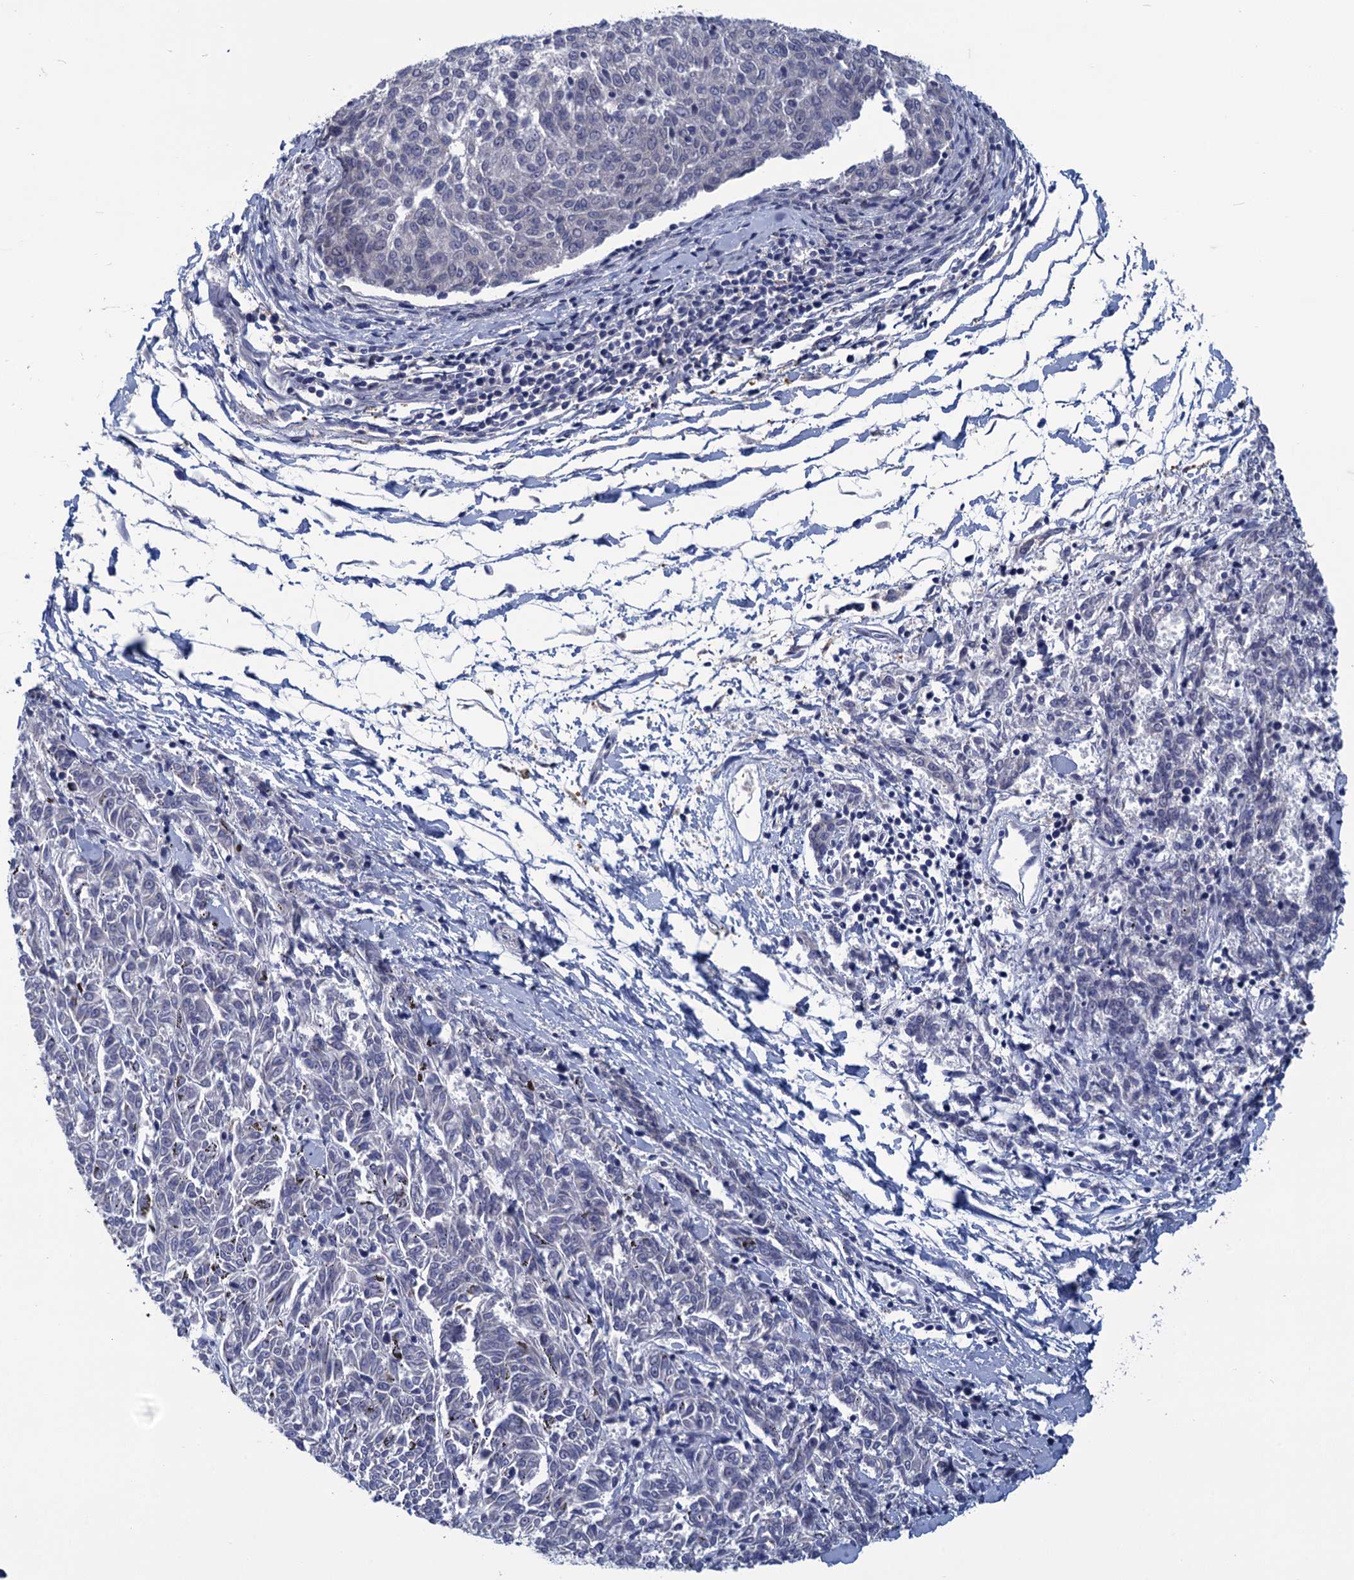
{"staining": {"intensity": "negative", "quantity": "none", "location": "none"}, "tissue": "melanoma", "cell_type": "Tumor cells", "image_type": "cancer", "snomed": [{"axis": "morphology", "description": "Malignant melanoma, NOS"}, {"axis": "topography", "description": "Skin"}], "caption": "IHC micrograph of melanoma stained for a protein (brown), which displays no positivity in tumor cells.", "gene": "GINS3", "patient": {"sex": "female", "age": 72}}